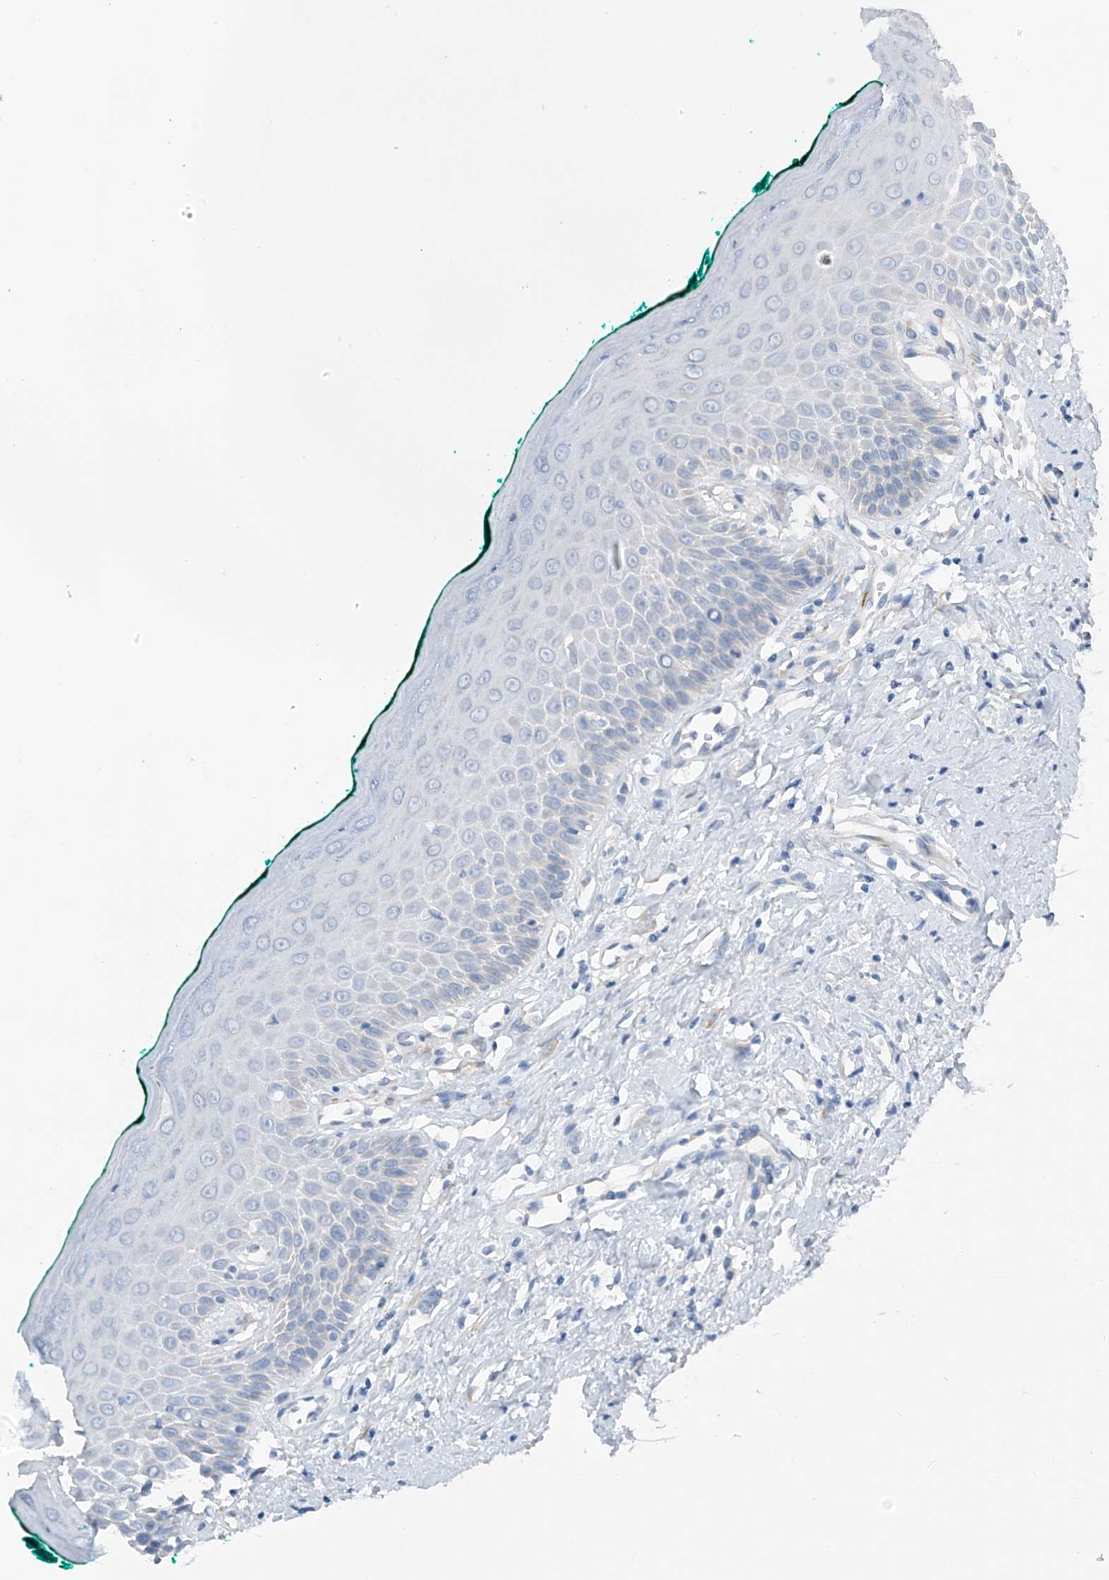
{"staining": {"intensity": "negative", "quantity": "none", "location": "none"}, "tissue": "oral mucosa", "cell_type": "Squamous epithelial cells", "image_type": "normal", "snomed": [{"axis": "morphology", "description": "Normal tissue, NOS"}, {"axis": "topography", "description": "Oral tissue"}], "caption": "Immunohistochemical staining of unremarkable oral mucosa reveals no significant staining in squamous epithelial cells.", "gene": "RCN2", "patient": {"sex": "female", "age": 70}}